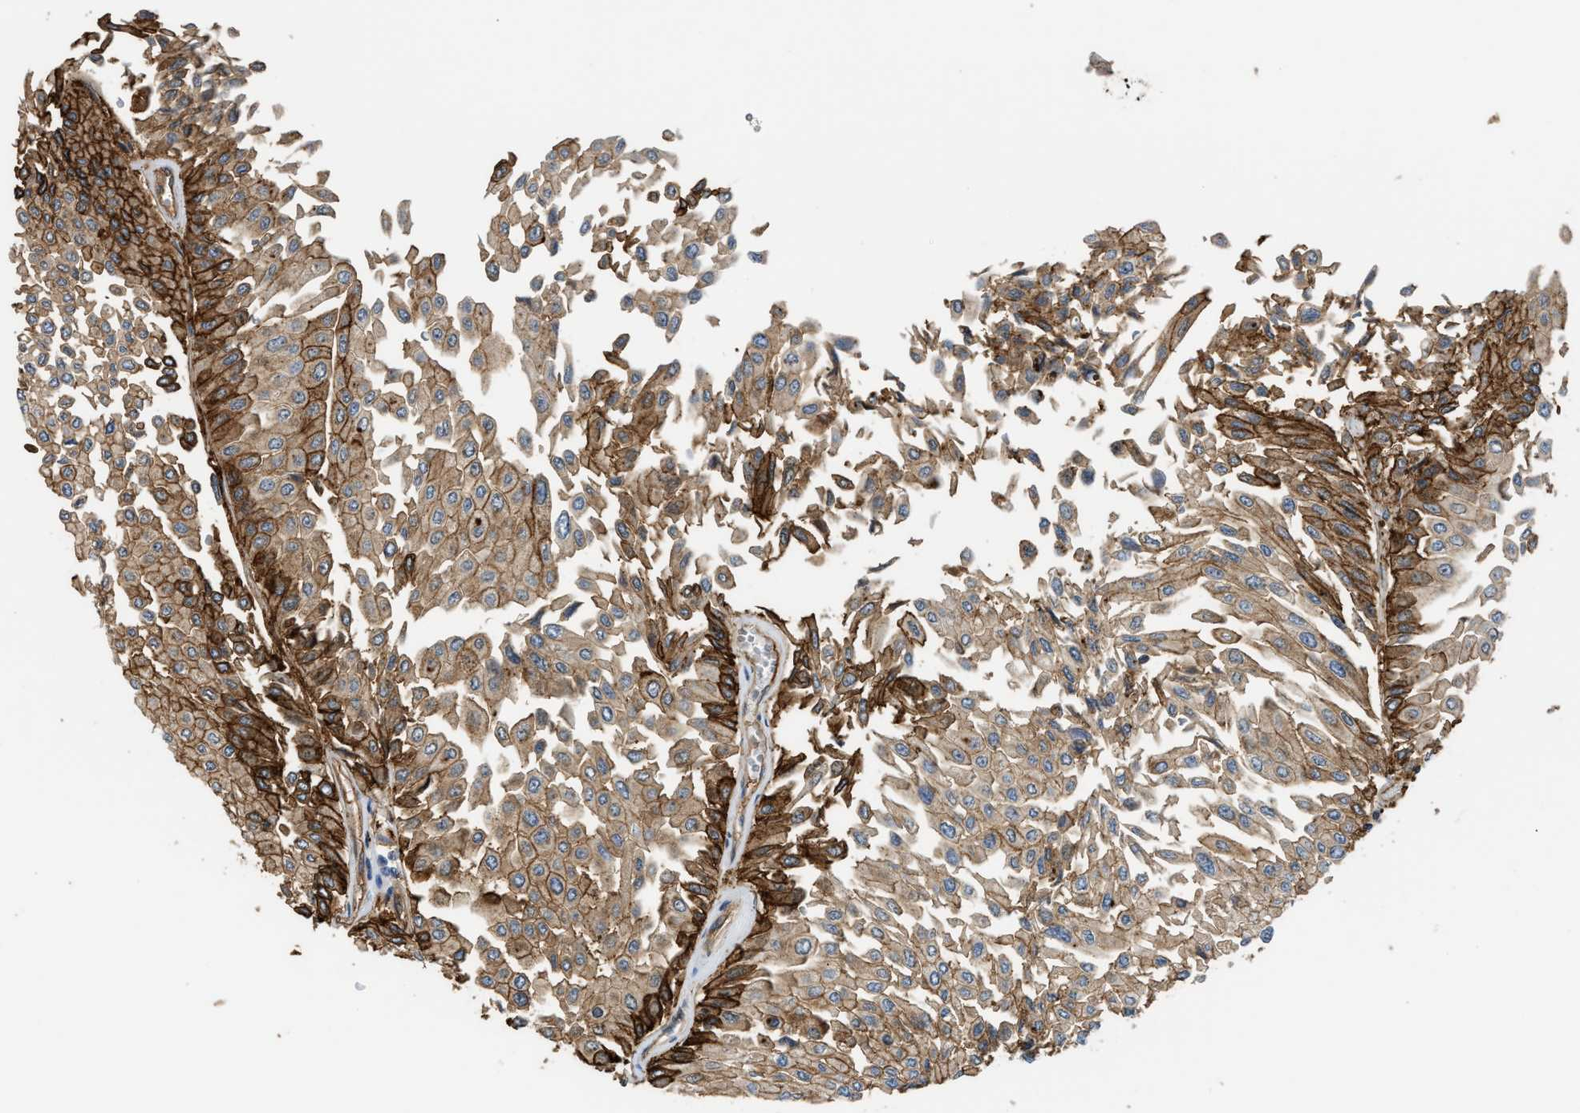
{"staining": {"intensity": "strong", "quantity": ">75%", "location": "cytoplasmic/membranous"}, "tissue": "urothelial cancer", "cell_type": "Tumor cells", "image_type": "cancer", "snomed": [{"axis": "morphology", "description": "Urothelial carcinoma, Low grade"}, {"axis": "topography", "description": "Urinary bladder"}], "caption": "Low-grade urothelial carcinoma stained with immunohistochemistry demonstrates strong cytoplasmic/membranous positivity in approximately >75% of tumor cells.", "gene": "DDHD2", "patient": {"sex": "male", "age": 67}}